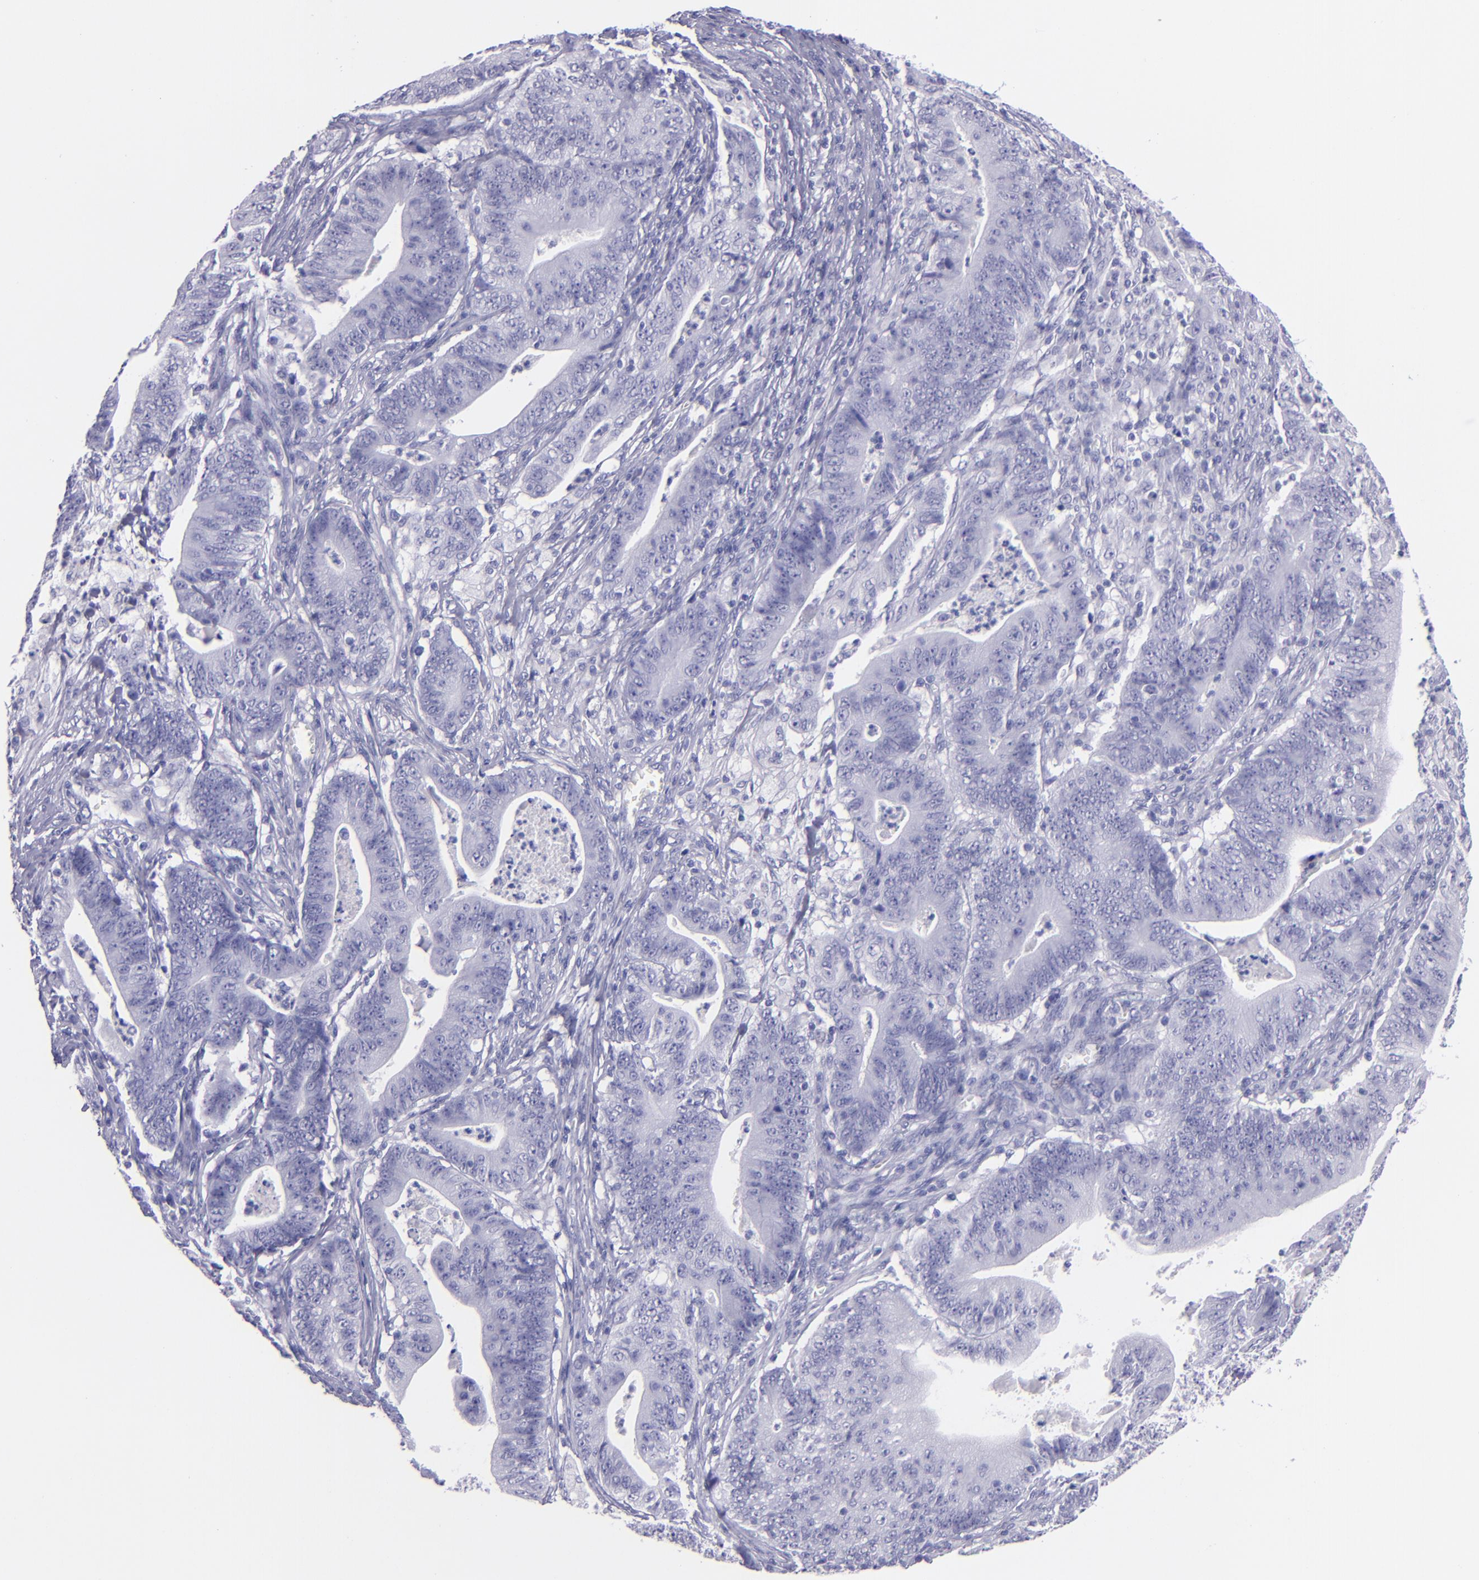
{"staining": {"intensity": "negative", "quantity": "none", "location": "none"}, "tissue": "stomach cancer", "cell_type": "Tumor cells", "image_type": "cancer", "snomed": [{"axis": "morphology", "description": "Adenocarcinoma, NOS"}, {"axis": "topography", "description": "Stomach, lower"}], "caption": "The histopathology image exhibits no staining of tumor cells in stomach cancer (adenocarcinoma).", "gene": "TNNT3", "patient": {"sex": "female", "age": 86}}